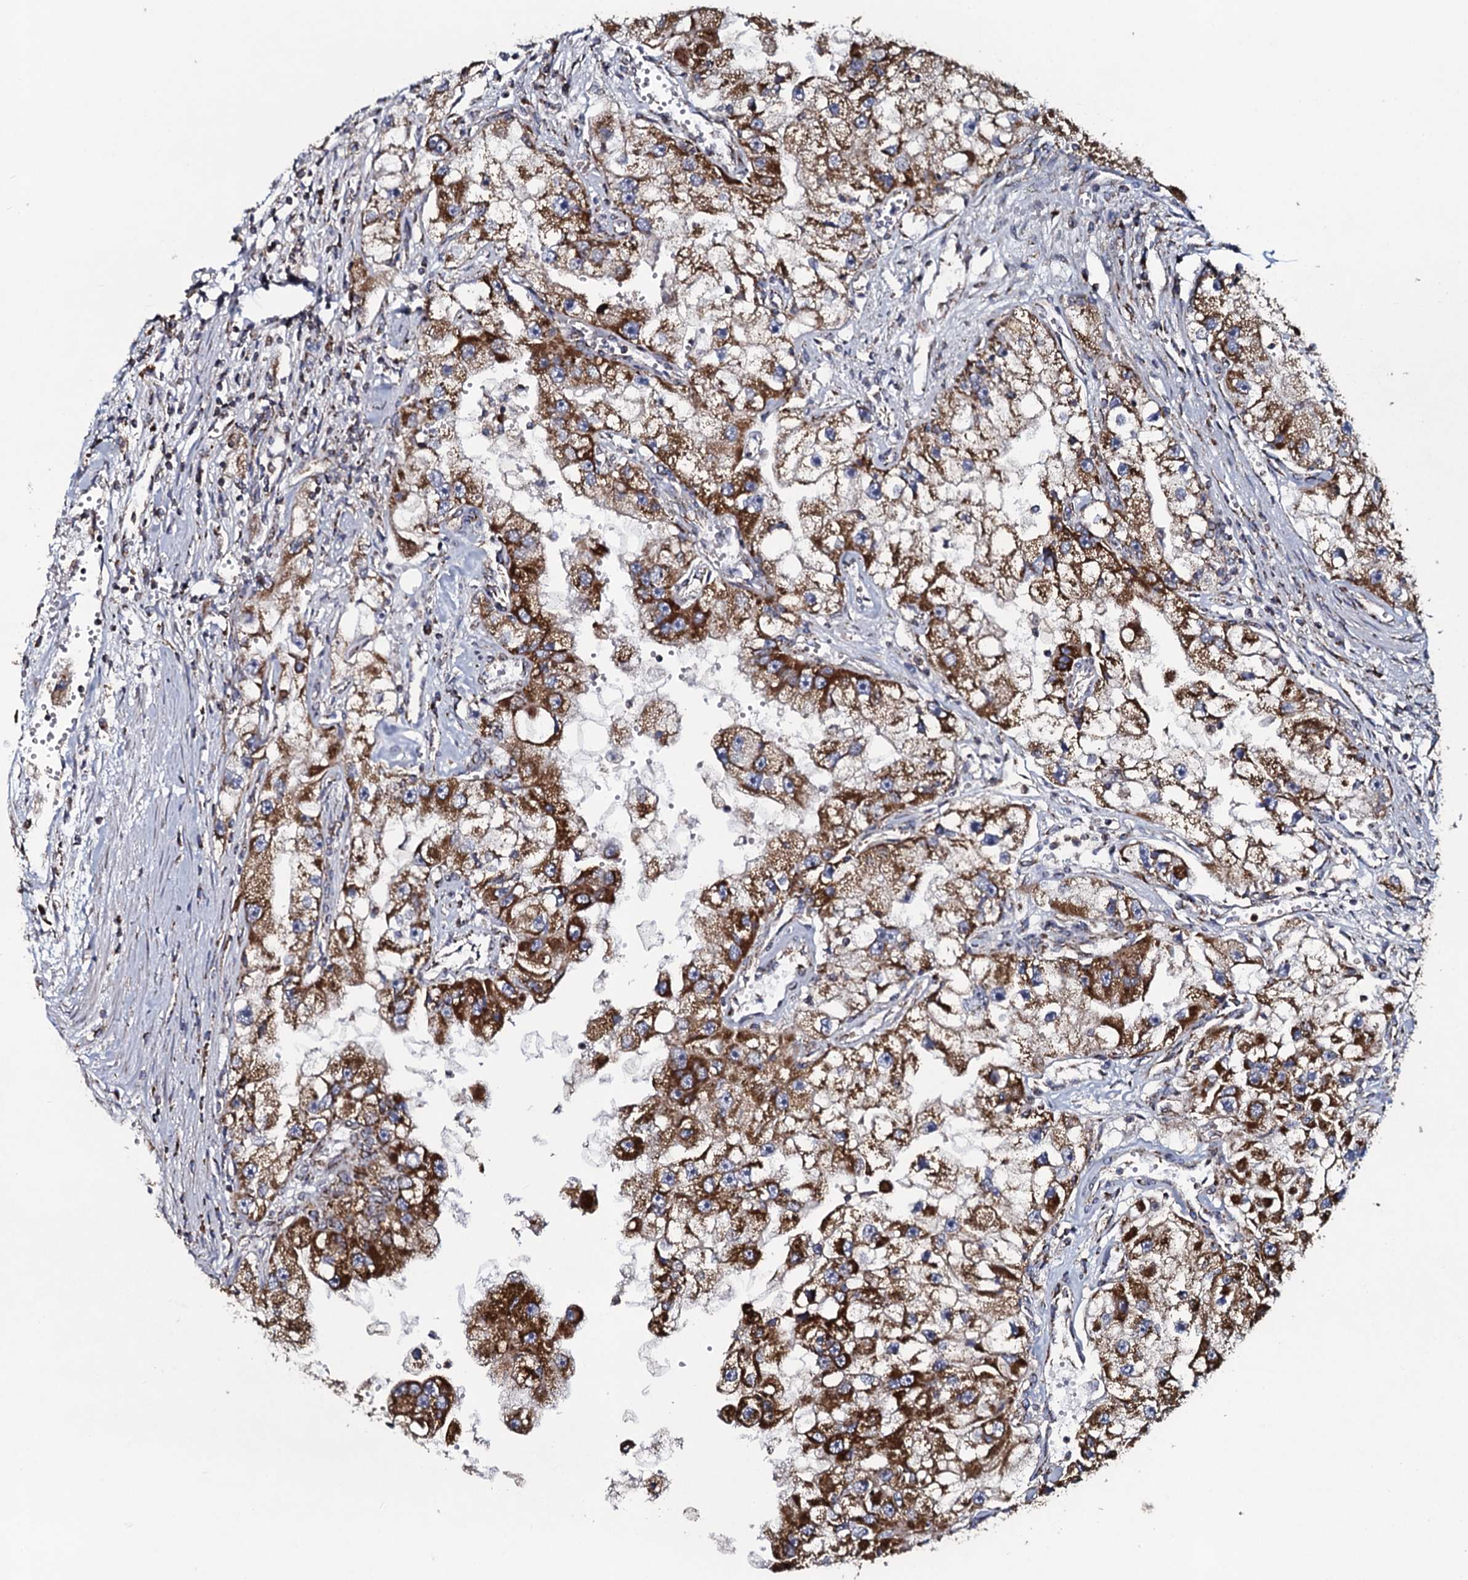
{"staining": {"intensity": "strong", "quantity": ">75%", "location": "cytoplasmic/membranous"}, "tissue": "renal cancer", "cell_type": "Tumor cells", "image_type": "cancer", "snomed": [{"axis": "morphology", "description": "Adenocarcinoma, NOS"}, {"axis": "topography", "description": "Kidney"}], "caption": "Immunohistochemical staining of renal cancer (adenocarcinoma) demonstrates strong cytoplasmic/membranous protein positivity in approximately >75% of tumor cells.", "gene": "EVC2", "patient": {"sex": "male", "age": 63}}